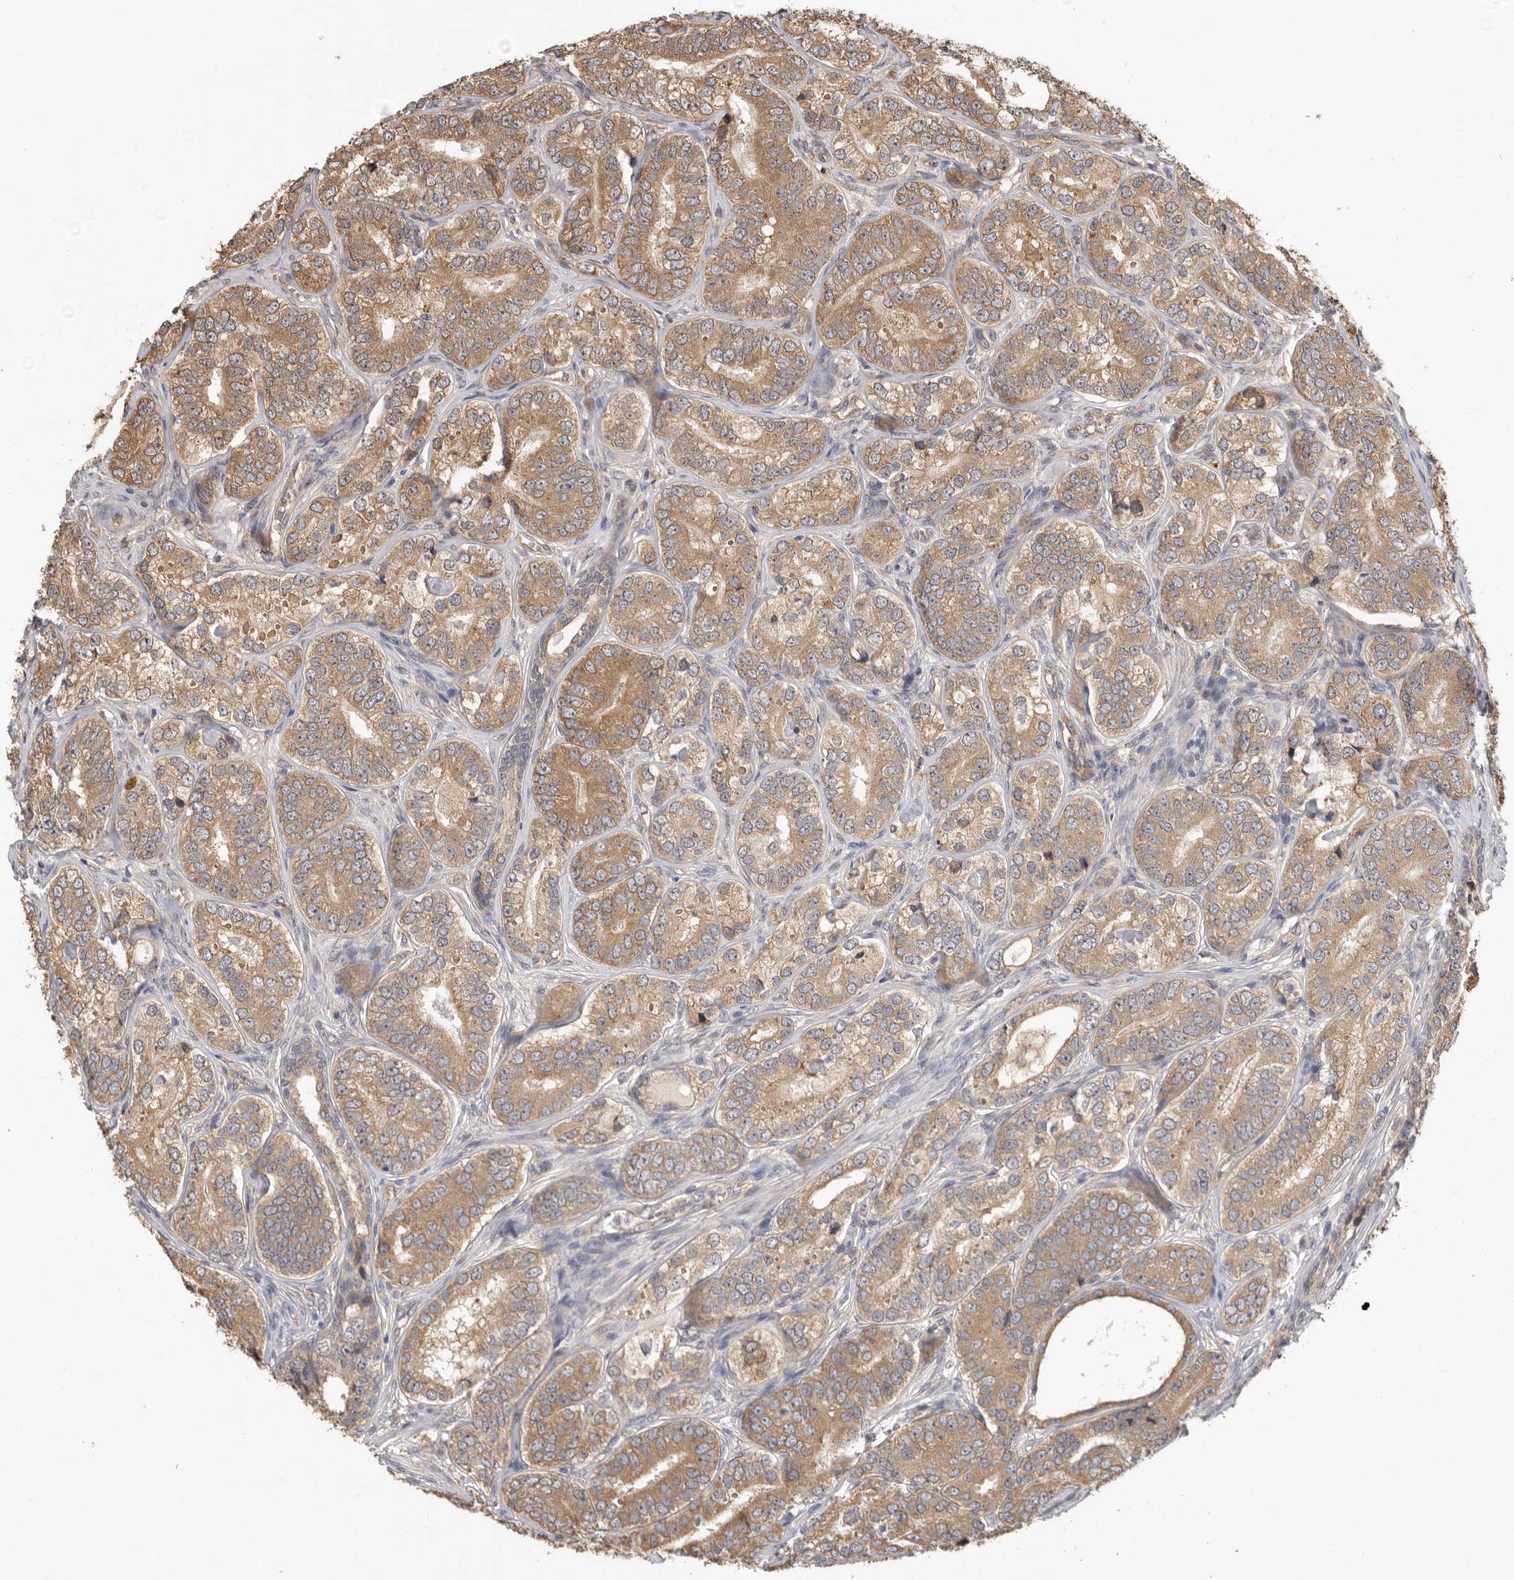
{"staining": {"intensity": "moderate", "quantity": ">75%", "location": "cytoplasmic/membranous"}, "tissue": "prostate cancer", "cell_type": "Tumor cells", "image_type": "cancer", "snomed": [{"axis": "morphology", "description": "Adenocarcinoma, High grade"}, {"axis": "topography", "description": "Prostate"}], "caption": "A brown stain labels moderate cytoplasmic/membranous expression of a protein in human prostate cancer tumor cells.", "gene": "CDC42BPB", "patient": {"sex": "male", "age": 56}}